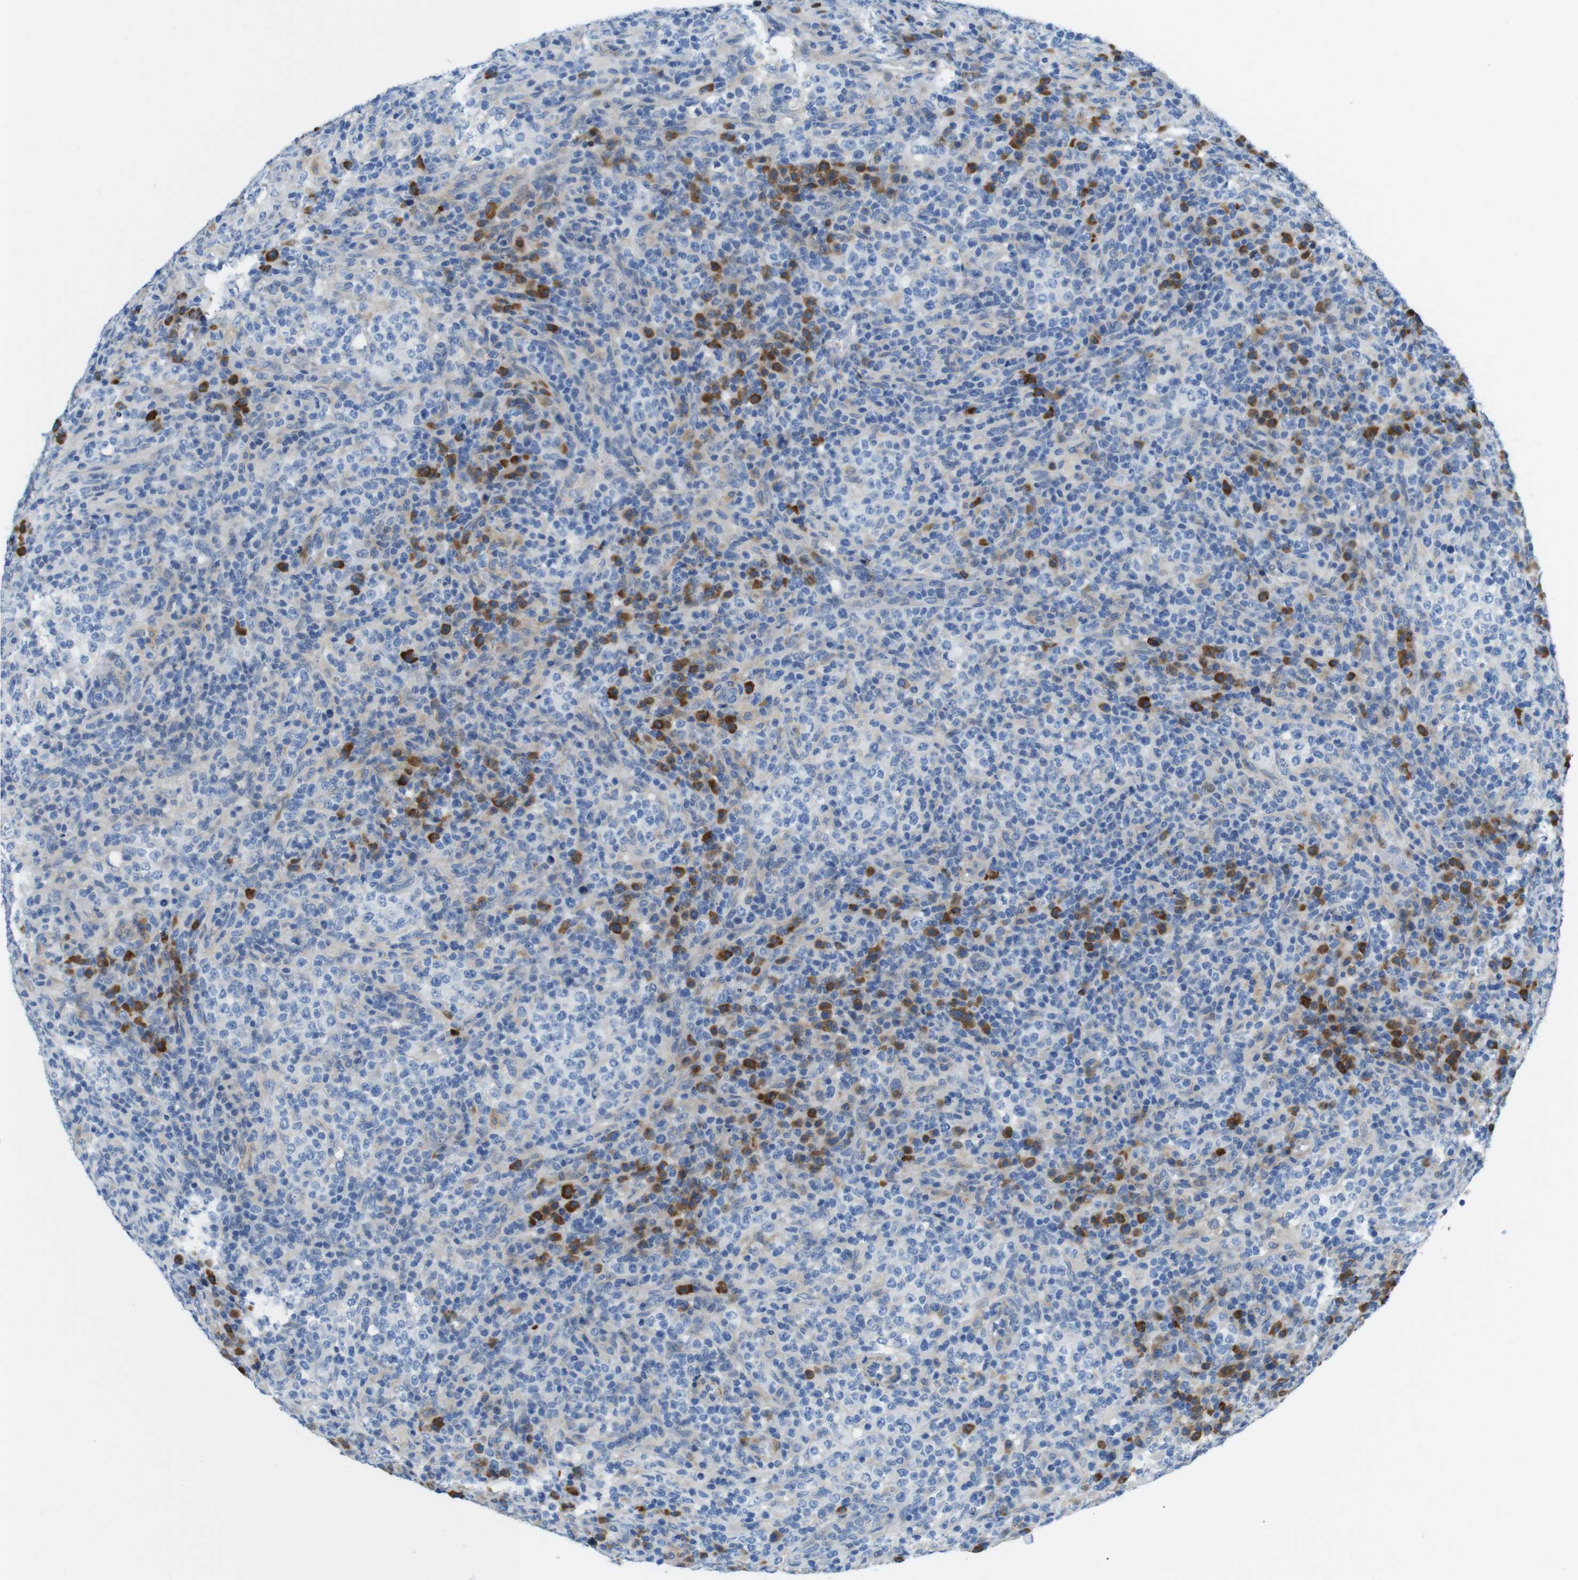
{"staining": {"intensity": "negative", "quantity": "none", "location": "none"}, "tissue": "lymphoma", "cell_type": "Tumor cells", "image_type": "cancer", "snomed": [{"axis": "morphology", "description": "Malignant lymphoma, non-Hodgkin's type, High grade"}, {"axis": "topography", "description": "Lymph node"}], "caption": "IHC micrograph of neoplastic tissue: lymphoma stained with DAB displays no significant protein expression in tumor cells.", "gene": "CLMN", "patient": {"sex": "female", "age": 76}}